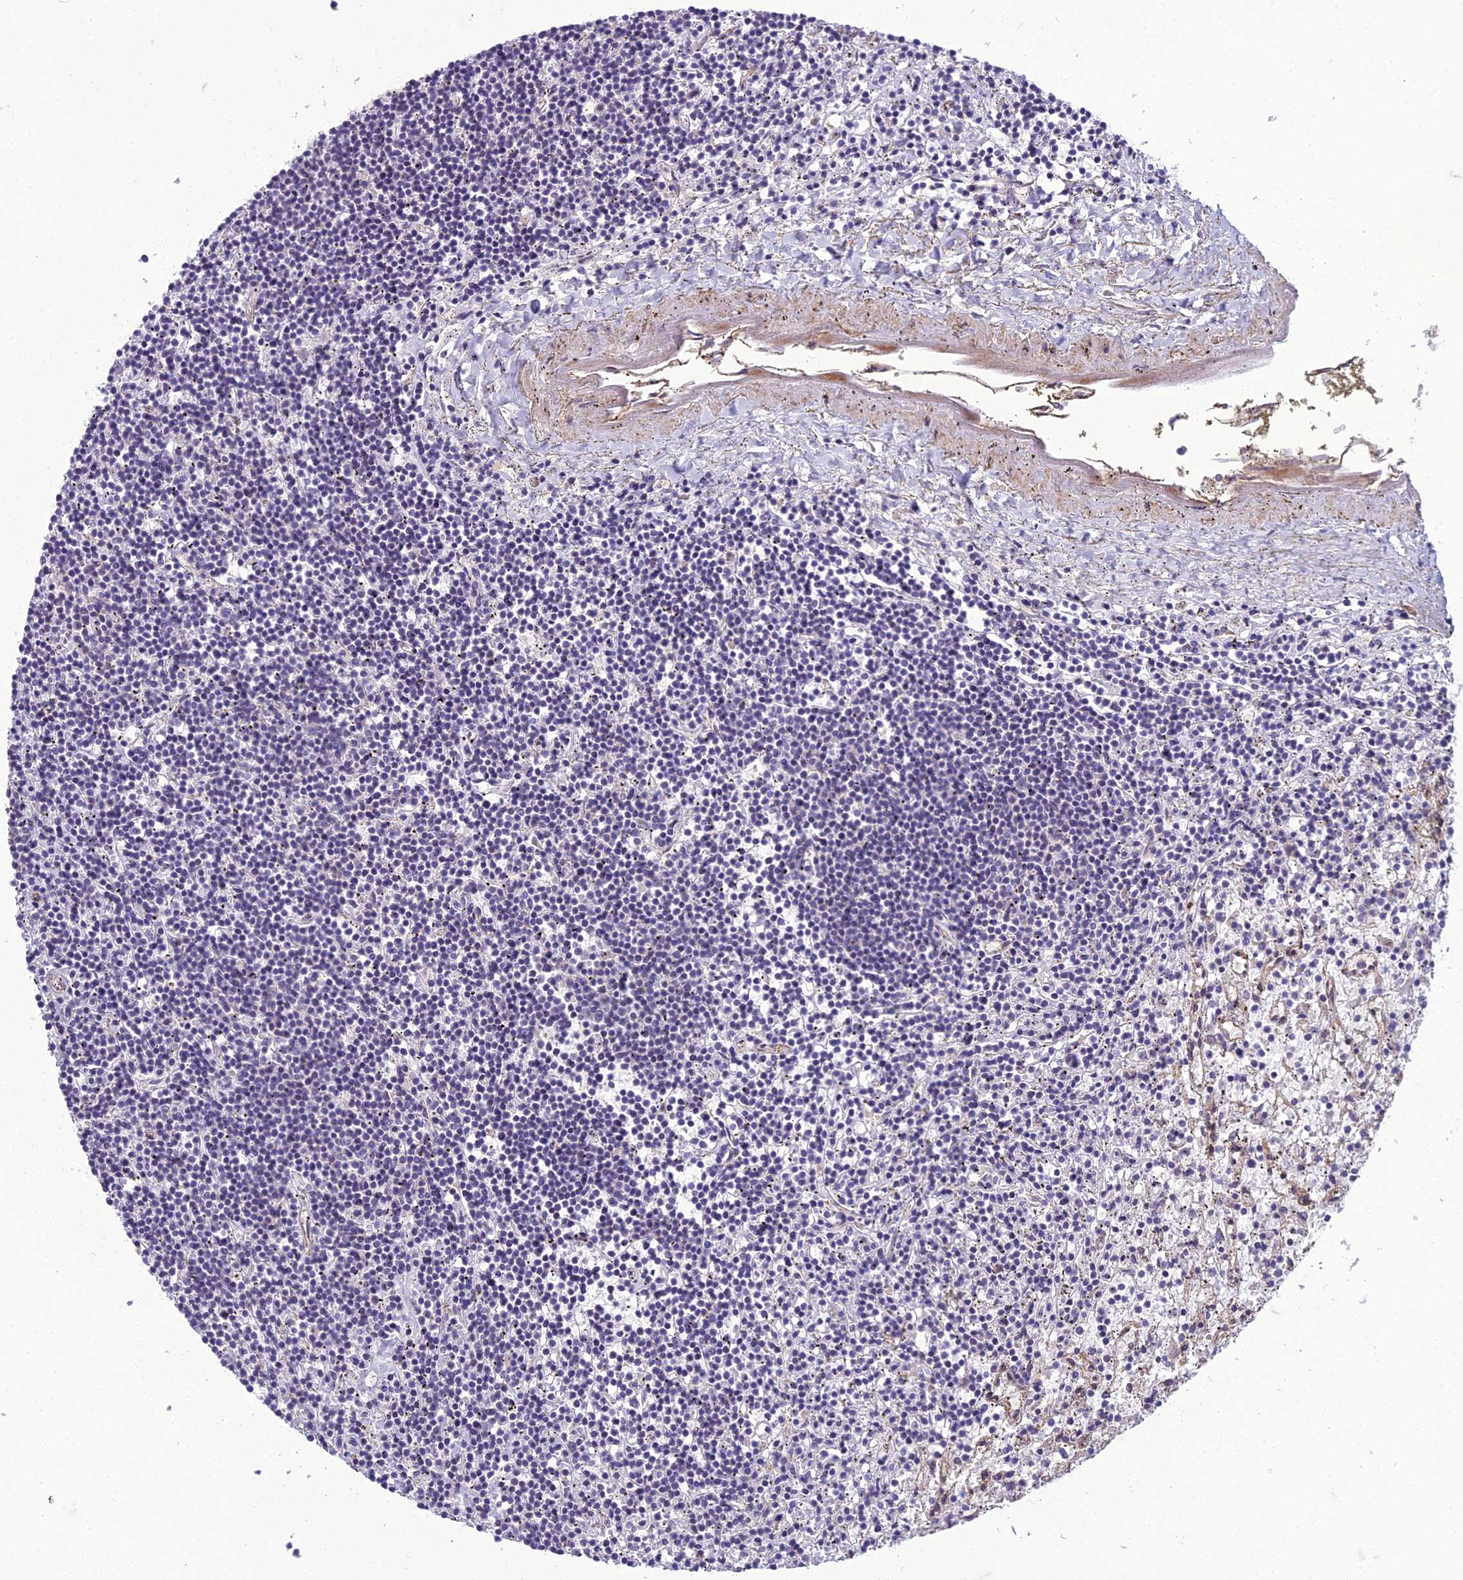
{"staining": {"intensity": "negative", "quantity": "none", "location": "none"}, "tissue": "lymphoma", "cell_type": "Tumor cells", "image_type": "cancer", "snomed": [{"axis": "morphology", "description": "Malignant lymphoma, non-Hodgkin's type, Low grade"}, {"axis": "topography", "description": "Spleen"}], "caption": "DAB immunohistochemical staining of low-grade malignant lymphoma, non-Hodgkin's type demonstrates no significant staining in tumor cells. (DAB IHC, high magnification).", "gene": "DUS2", "patient": {"sex": "male", "age": 76}}